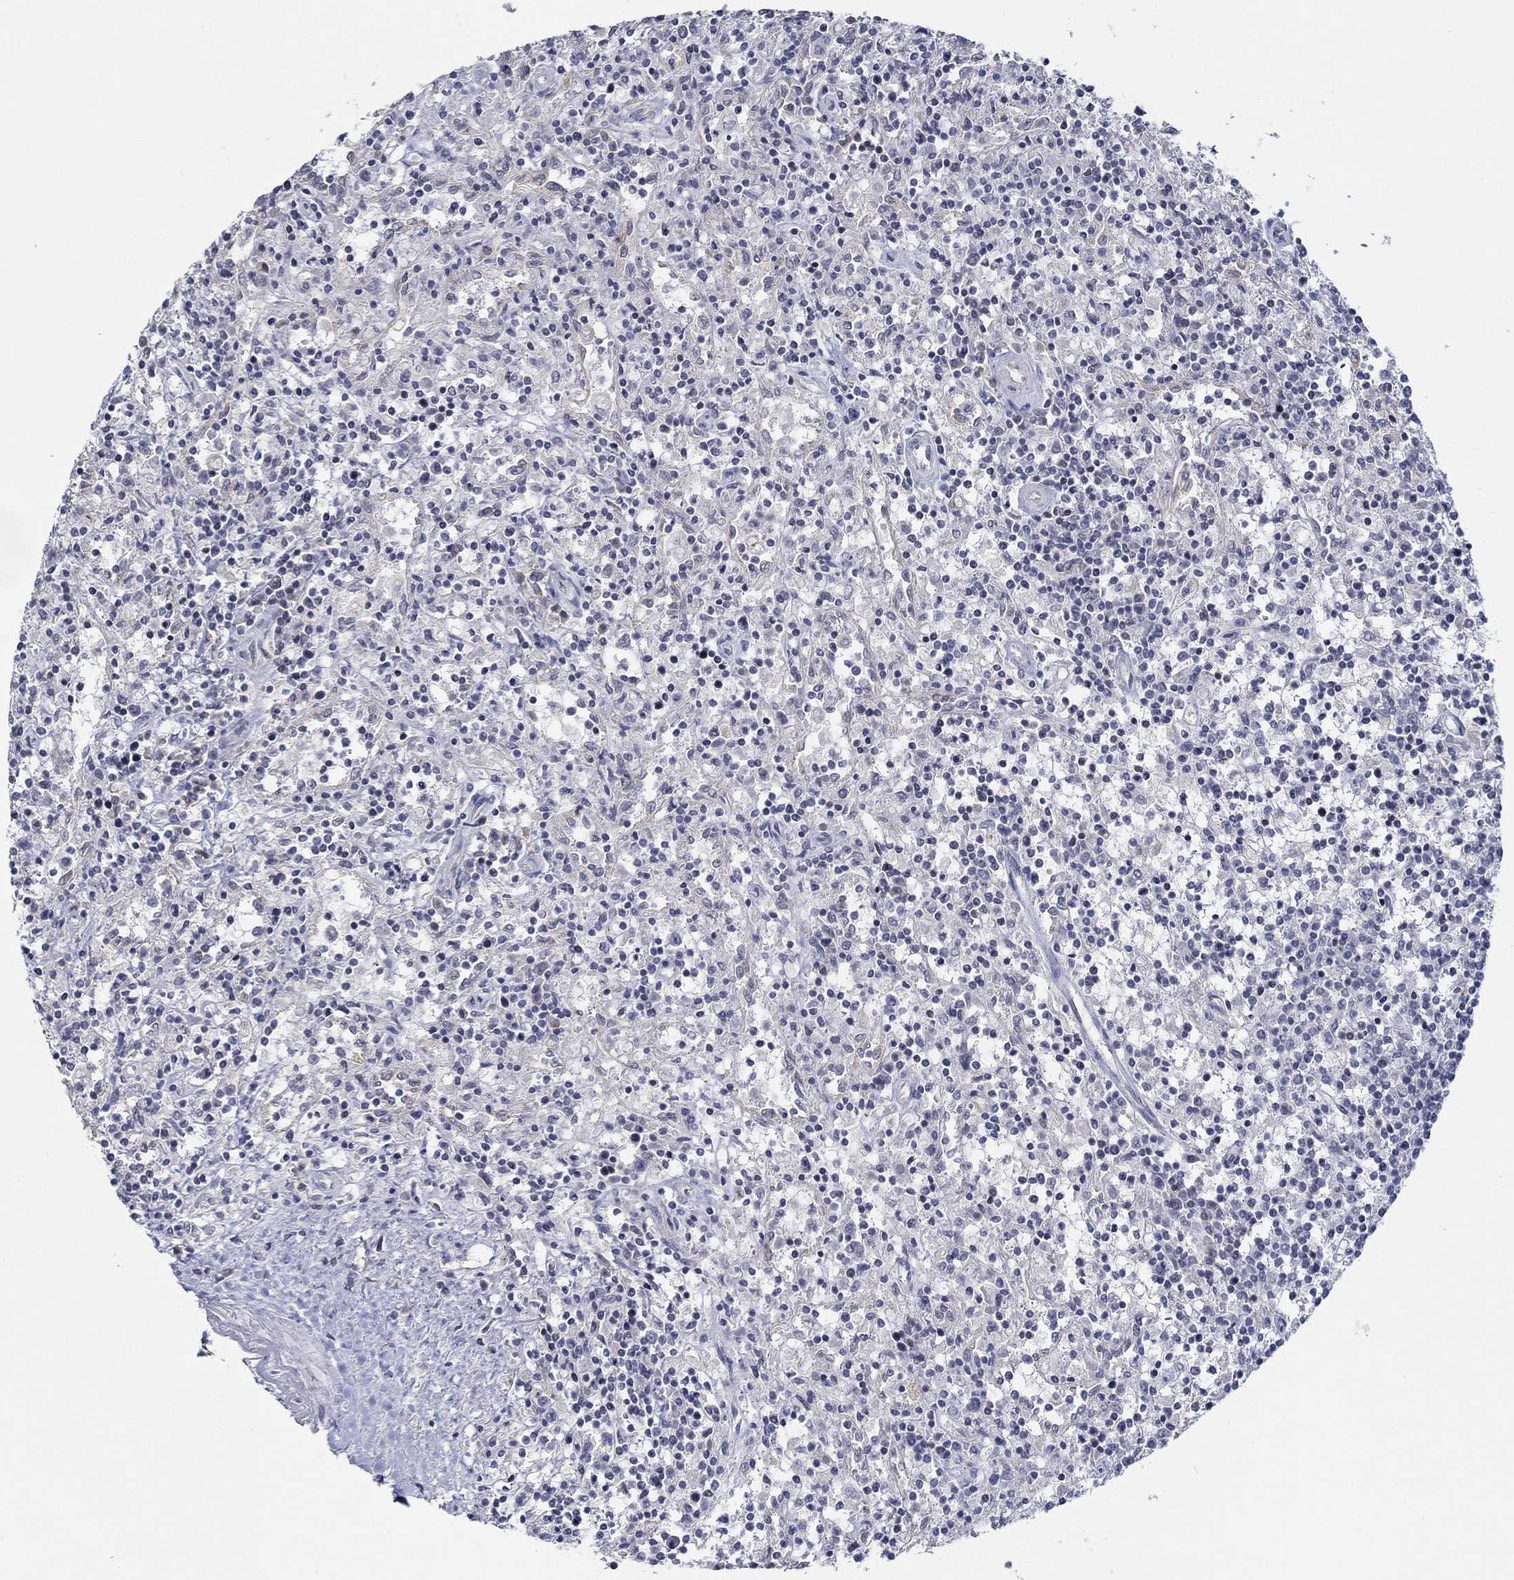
{"staining": {"intensity": "negative", "quantity": "none", "location": "none"}, "tissue": "lymphoma", "cell_type": "Tumor cells", "image_type": "cancer", "snomed": [{"axis": "morphology", "description": "Malignant lymphoma, non-Hodgkin's type, Low grade"}, {"axis": "topography", "description": "Spleen"}], "caption": "Immunohistochemistry histopathology image of human lymphoma stained for a protein (brown), which reveals no positivity in tumor cells. (DAB (3,3'-diaminobenzidine) immunohistochemistry with hematoxylin counter stain).", "gene": "GJA5", "patient": {"sex": "male", "age": 62}}